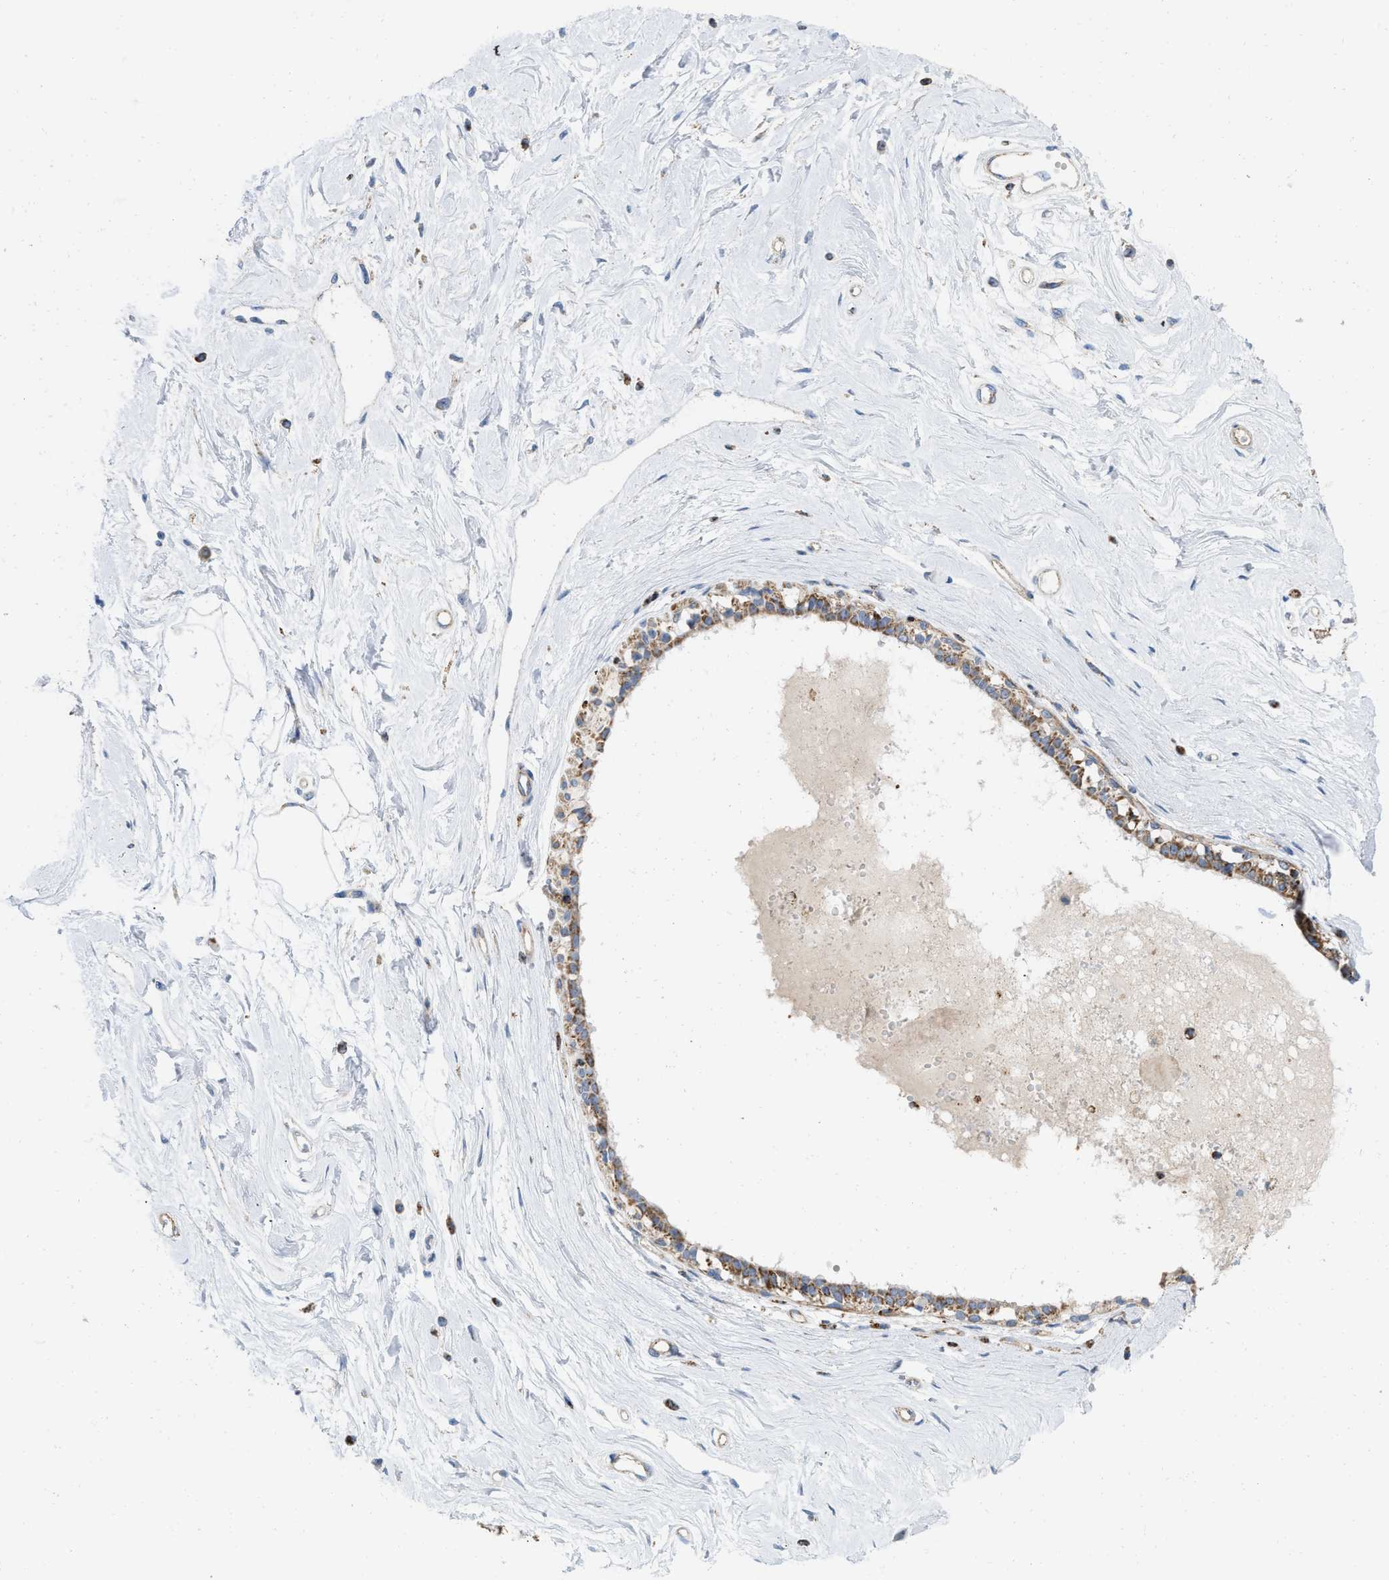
{"staining": {"intensity": "negative", "quantity": "none", "location": "none"}, "tissue": "breast", "cell_type": "Adipocytes", "image_type": "normal", "snomed": [{"axis": "morphology", "description": "Normal tissue, NOS"}, {"axis": "topography", "description": "Breast"}], "caption": "Breast stained for a protein using IHC demonstrates no positivity adipocytes.", "gene": "GRB10", "patient": {"sex": "female", "age": 45}}